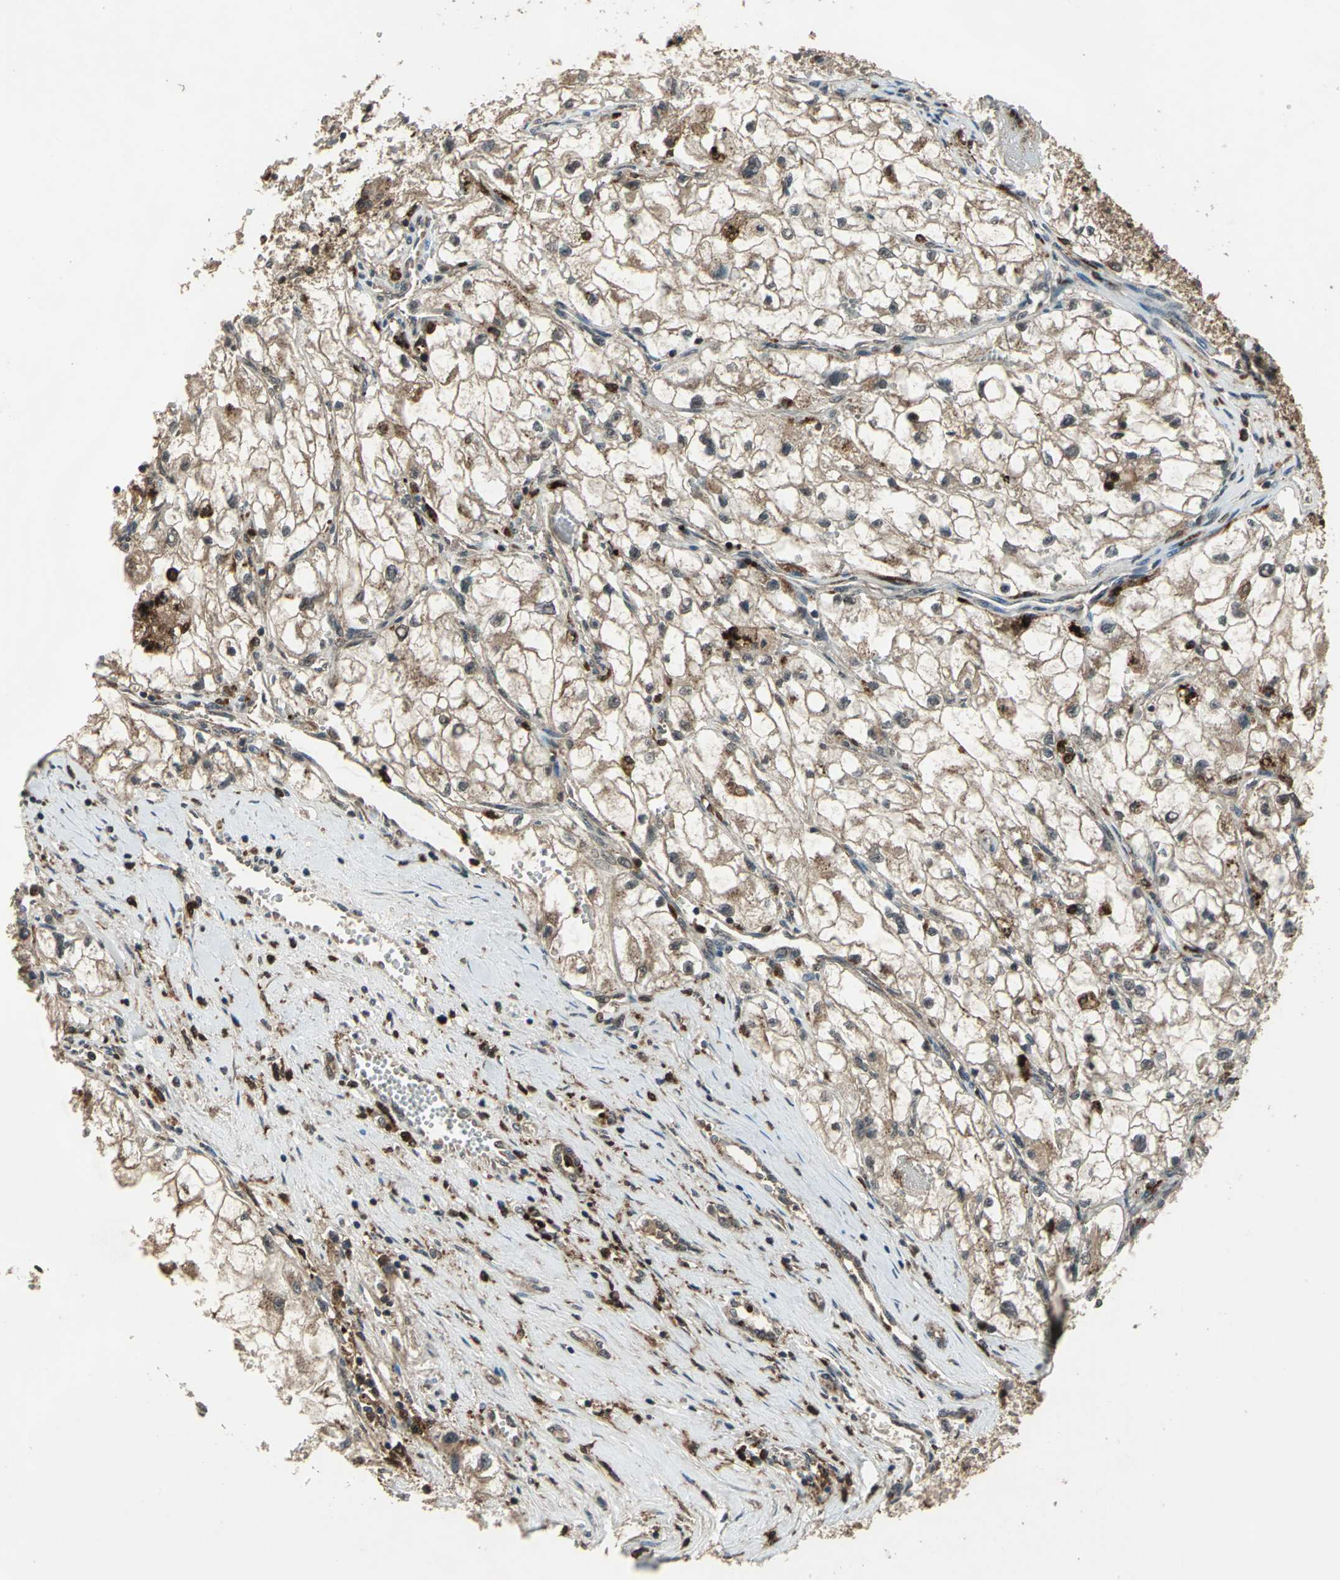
{"staining": {"intensity": "weak", "quantity": ">75%", "location": "cytoplasmic/membranous"}, "tissue": "renal cancer", "cell_type": "Tumor cells", "image_type": "cancer", "snomed": [{"axis": "morphology", "description": "Adenocarcinoma, NOS"}, {"axis": "topography", "description": "Kidney"}], "caption": "Renal cancer stained with immunohistochemistry (IHC) exhibits weak cytoplasmic/membranous staining in about >75% of tumor cells.", "gene": "PYCARD", "patient": {"sex": "female", "age": 70}}